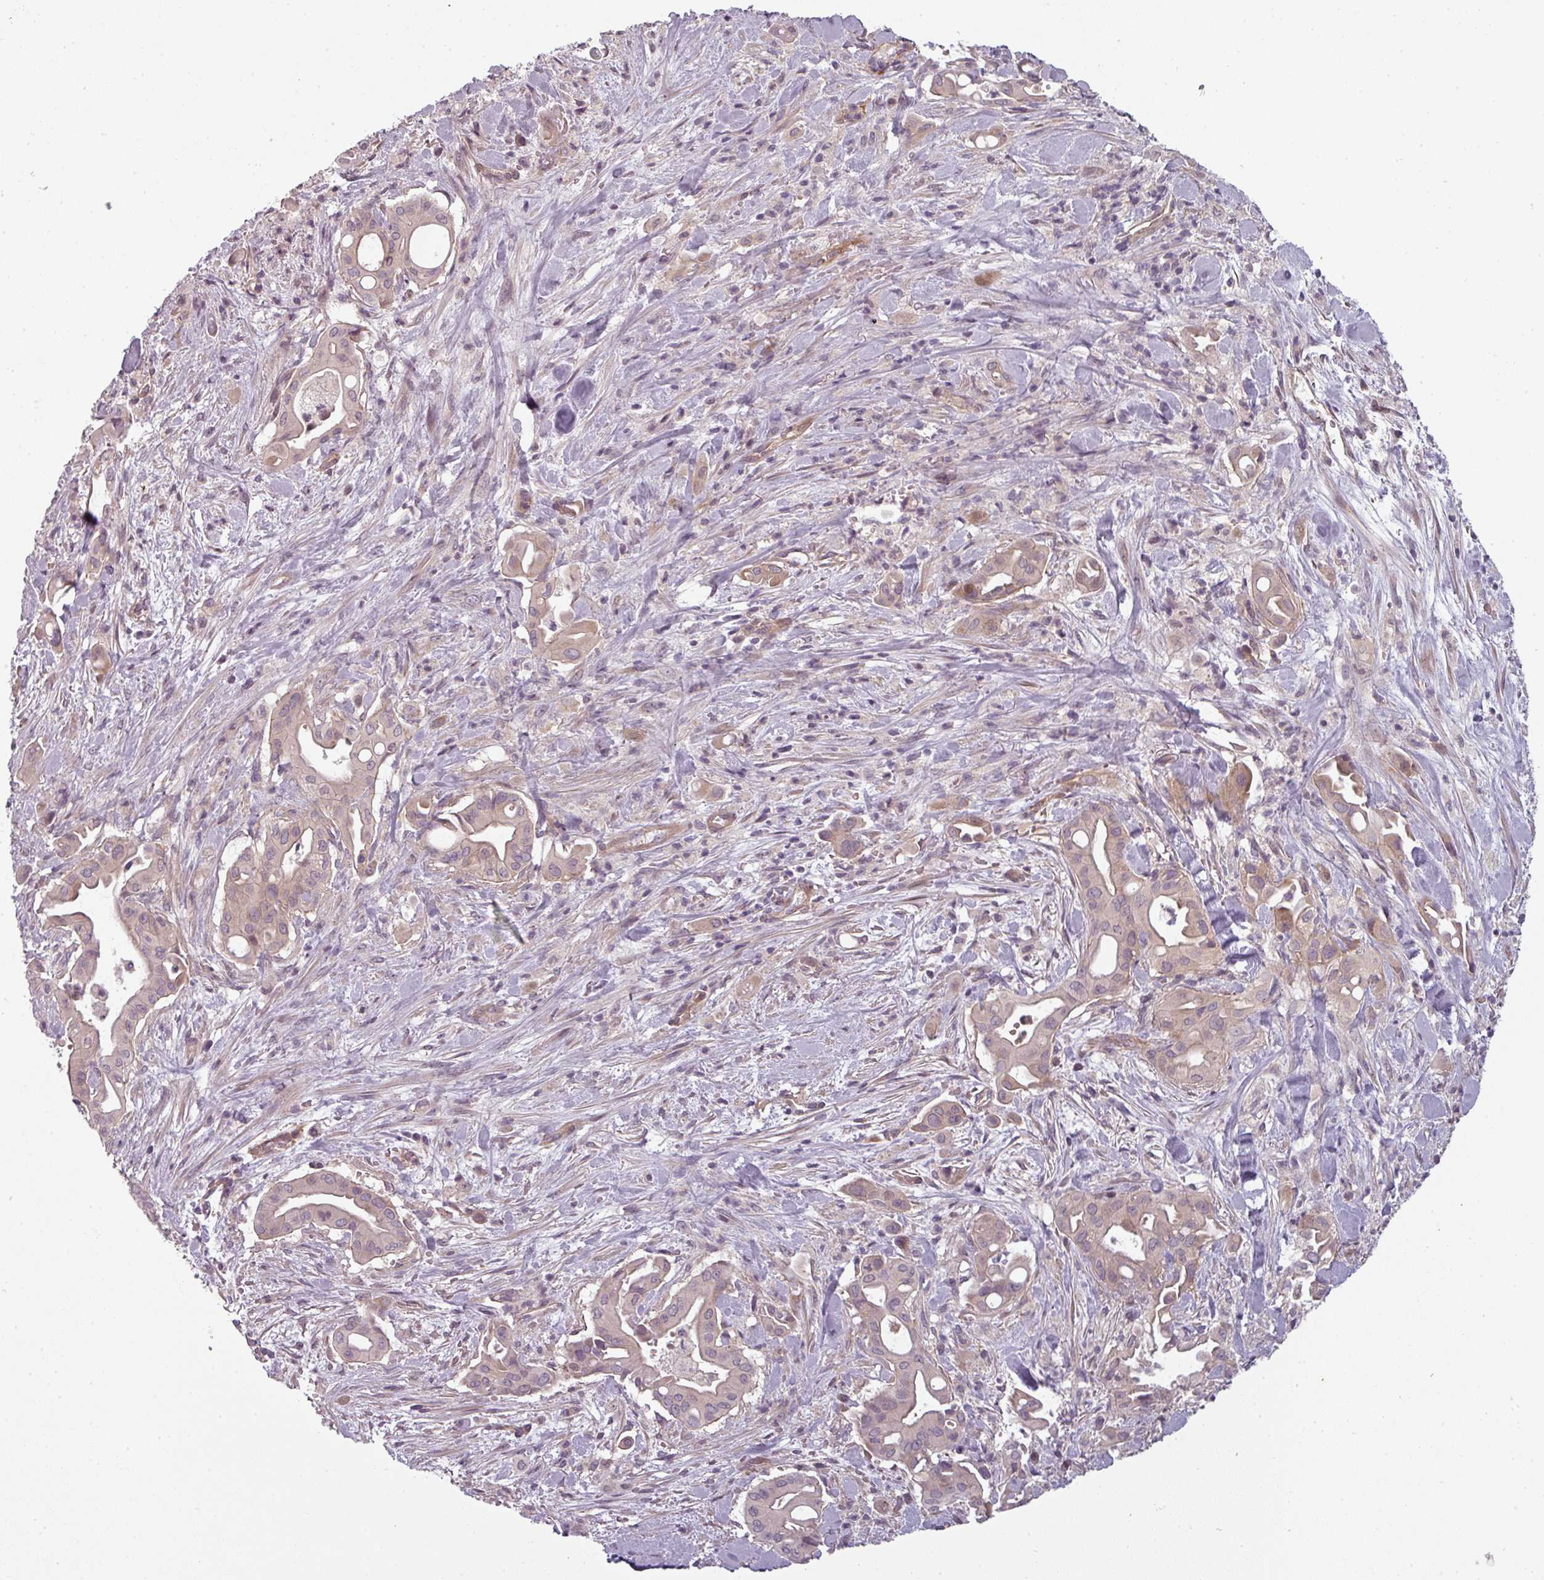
{"staining": {"intensity": "weak", "quantity": "<25%", "location": "cytoplasmic/membranous"}, "tissue": "liver cancer", "cell_type": "Tumor cells", "image_type": "cancer", "snomed": [{"axis": "morphology", "description": "Cholangiocarcinoma"}, {"axis": "topography", "description": "Liver"}], "caption": "Protein analysis of liver cancer shows no significant positivity in tumor cells.", "gene": "SLC16A9", "patient": {"sex": "female", "age": 68}}